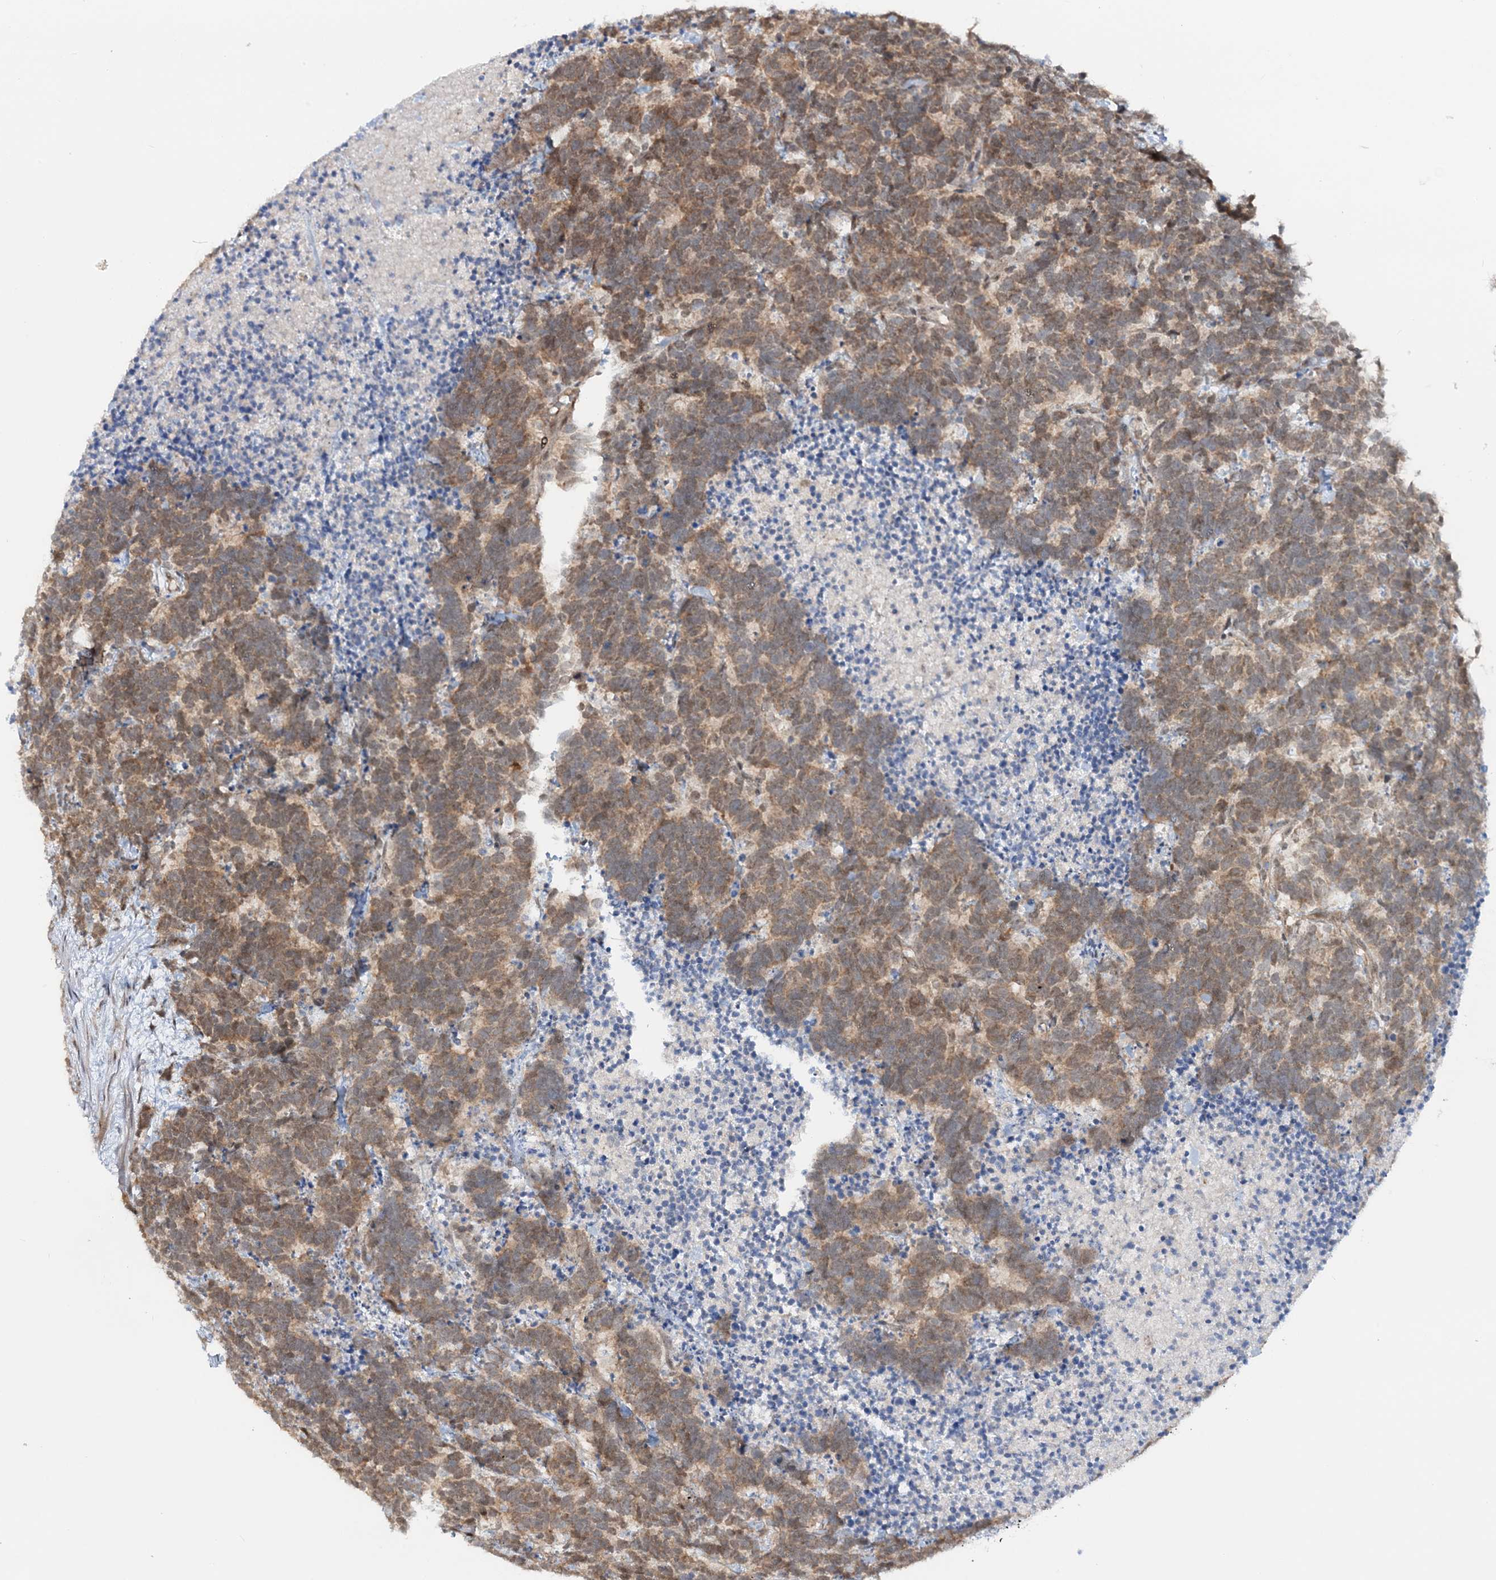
{"staining": {"intensity": "moderate", "quantity": ">75%", "location": "cytoplasmic/membranous"}, "tissue": "carcinoid", "cell_type": "Tumor cells", "image_type": "cancer", "snomed": [{"axis": "morphology", "description": "Carcinoma, NOS"}, {"axis": "morphology", "description": "Carcinoid, malignant, NOS"}, {"axis": "topography", "description": "Urinary bladder"}], "caption": "Immunohistochemistry (IHC) micrograph of neoplastic tissue: human carcinoid stained using immunohistochemistry (IHC) demonstrates medium levels of moderate protein expression localized specifically in the cytoplasmic/membranous of tumor cells, appearing as a cytoplasmic/membranous brown color.", "gene": "ZFAND6", "patient": {"sex": "male", "age": 57}}